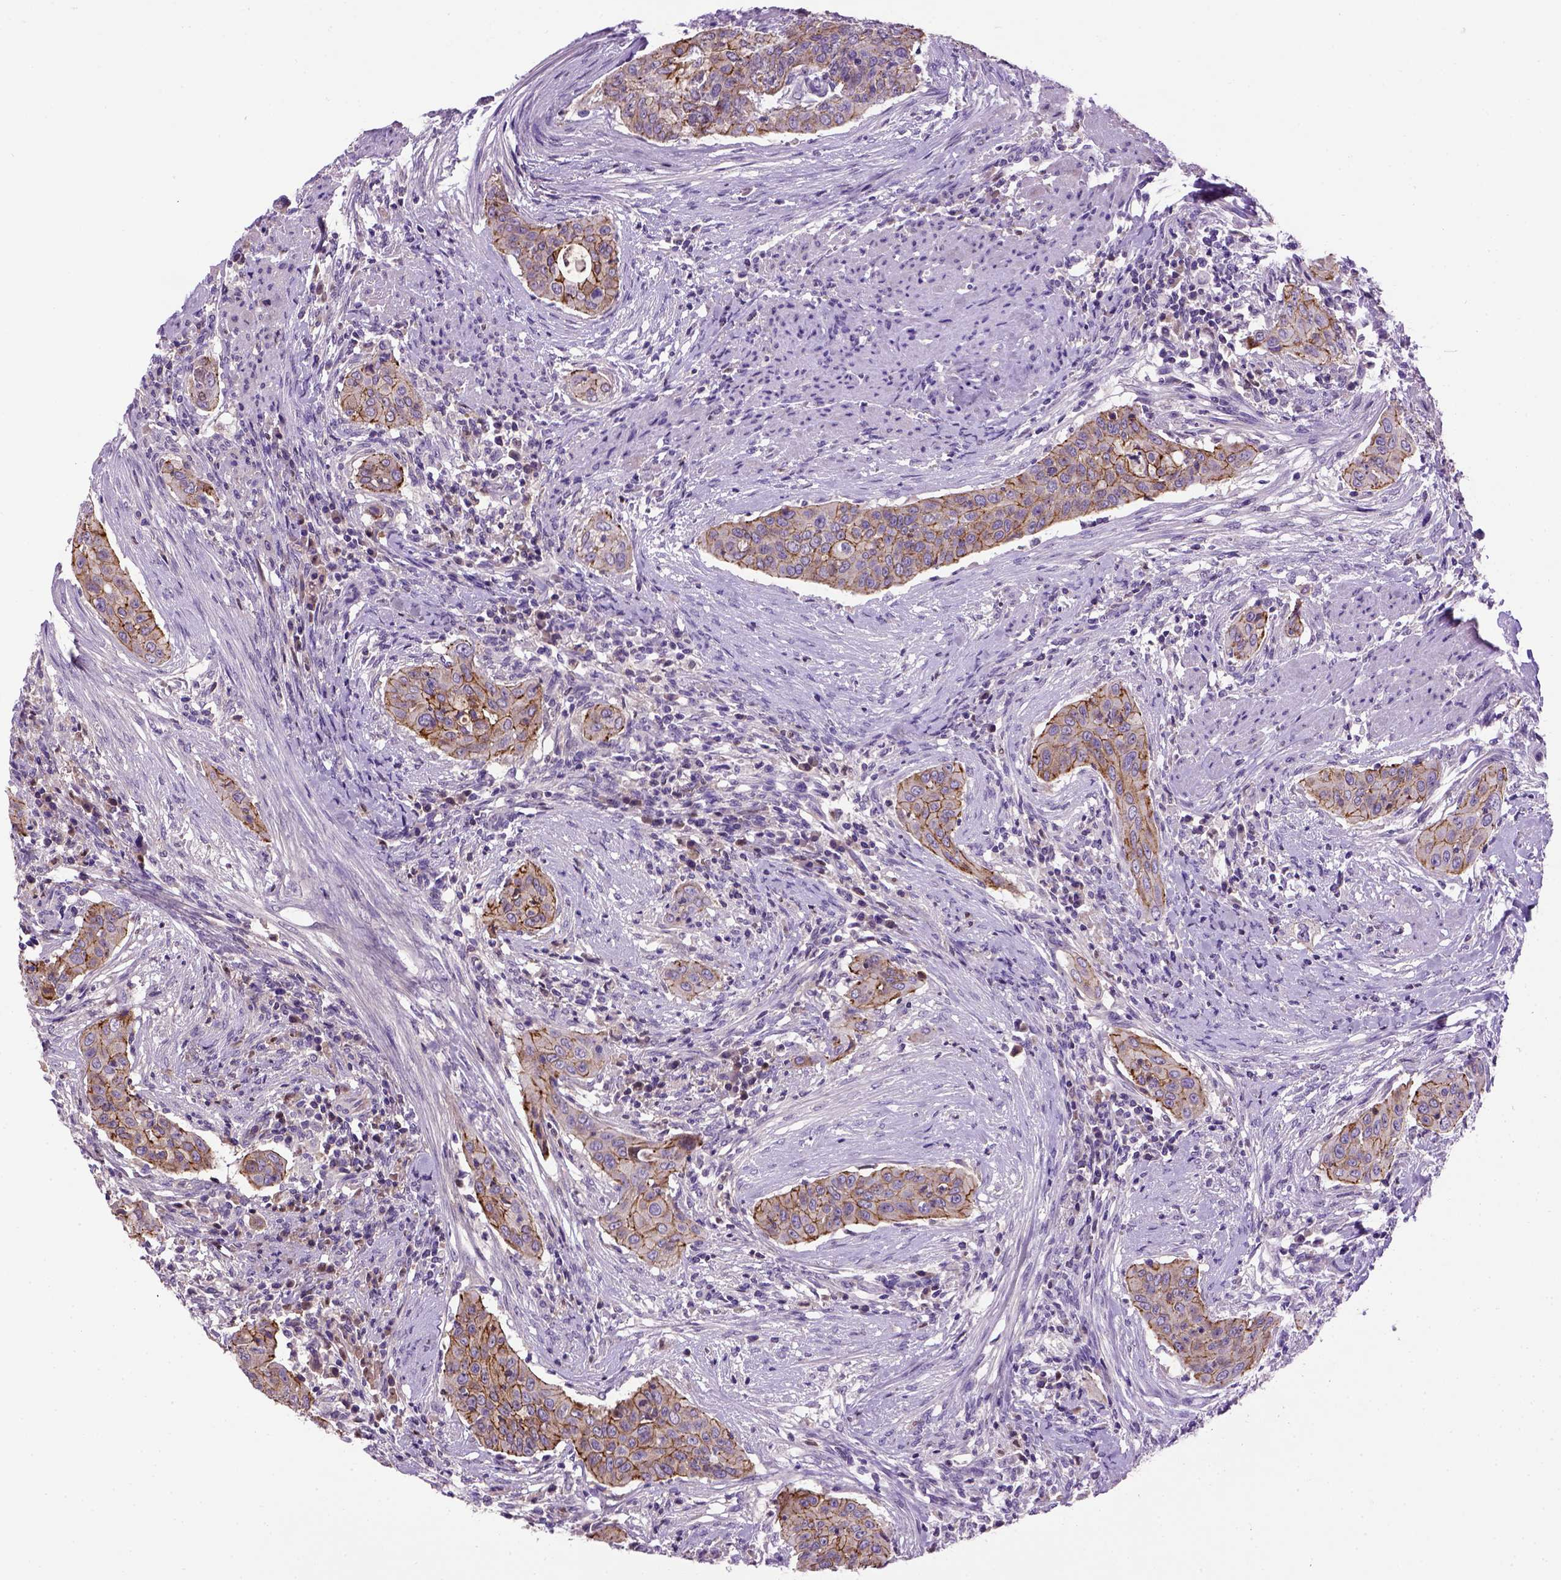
{"staining": {"intensity": "moderate", "quantity": ">75%", "location": "cytoplasmic/membranous"}, "tissue": "urothelial cancer", "cell_type": "Tumor cells", "image_type": "cancer", "snomed": [{"axis": "morphology", "description": "Urothelial carcinoma, High grade"}, {"axis": "topography", "description": "Urinary bladder"}], "caption": "A micrograph of high-grade urothelial carcinoma stained for a protein displays moderate cytoplasmic/membranous brown staining in tumor cells. The staining is performed using DAB brown chromogen to label protein expression. The nuclei are counter-stained blue using hematoxylin.", "gene": "CDH1", "patient": {"sex": "male", "age": 82}}